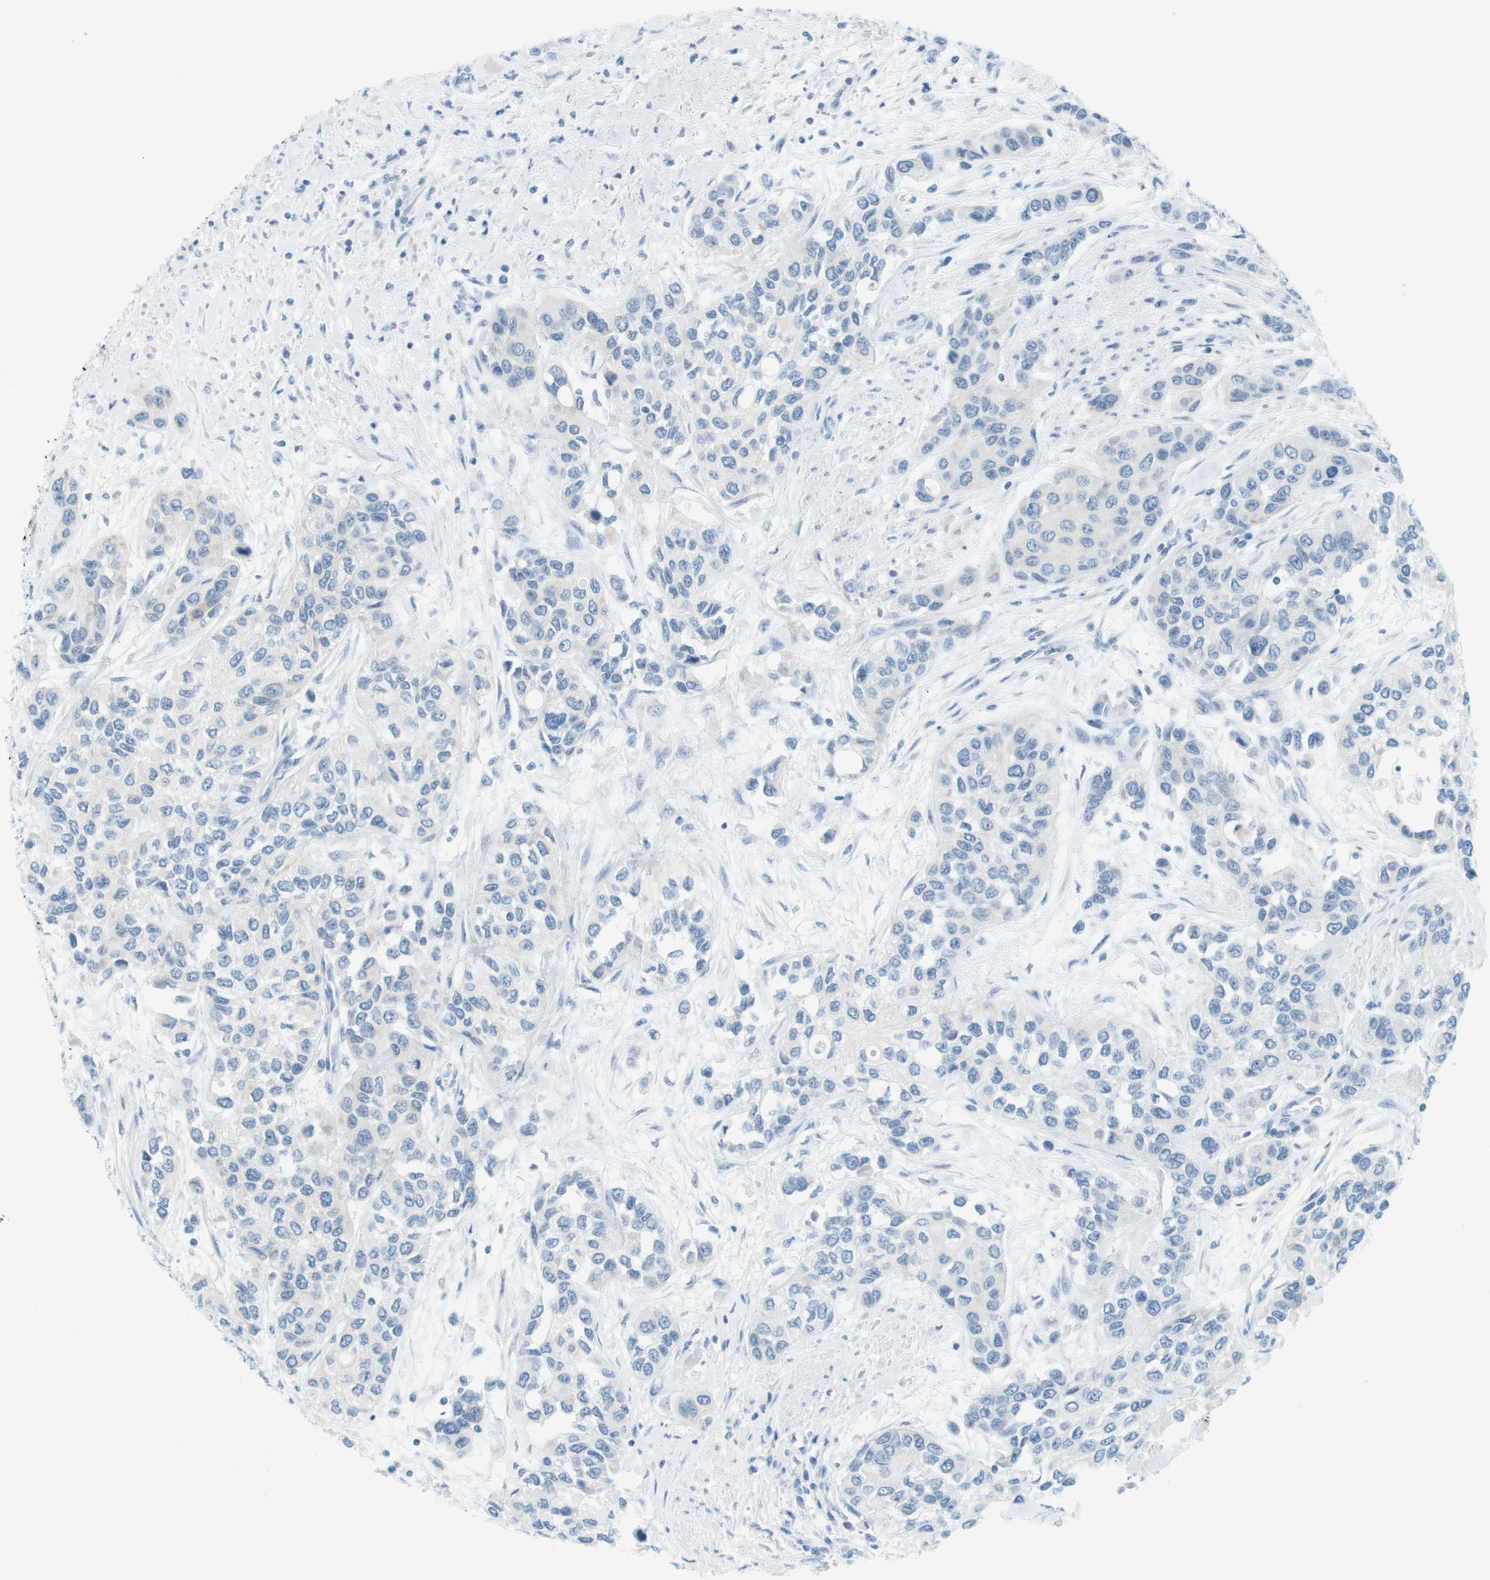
{"staining": {"intensity": "negative", "quantity": "none", "location": "none"}, "tissue": "urothelial cancer", "cell_type": "Tumor cells", "image_type": "cancer", "snomed": [{"axis": "morphology", "description": "Urothelial carcinoma, High grade"}, {"axis": "topography", "description": "Urinary bladder"}], "caption": "An image of urothelial carcinoma (high-grade) stained for a protein exhibits no brown staining in tumor cells.", "gene": "SMYD5", "patient": {"sex": "female", "age": 56}}